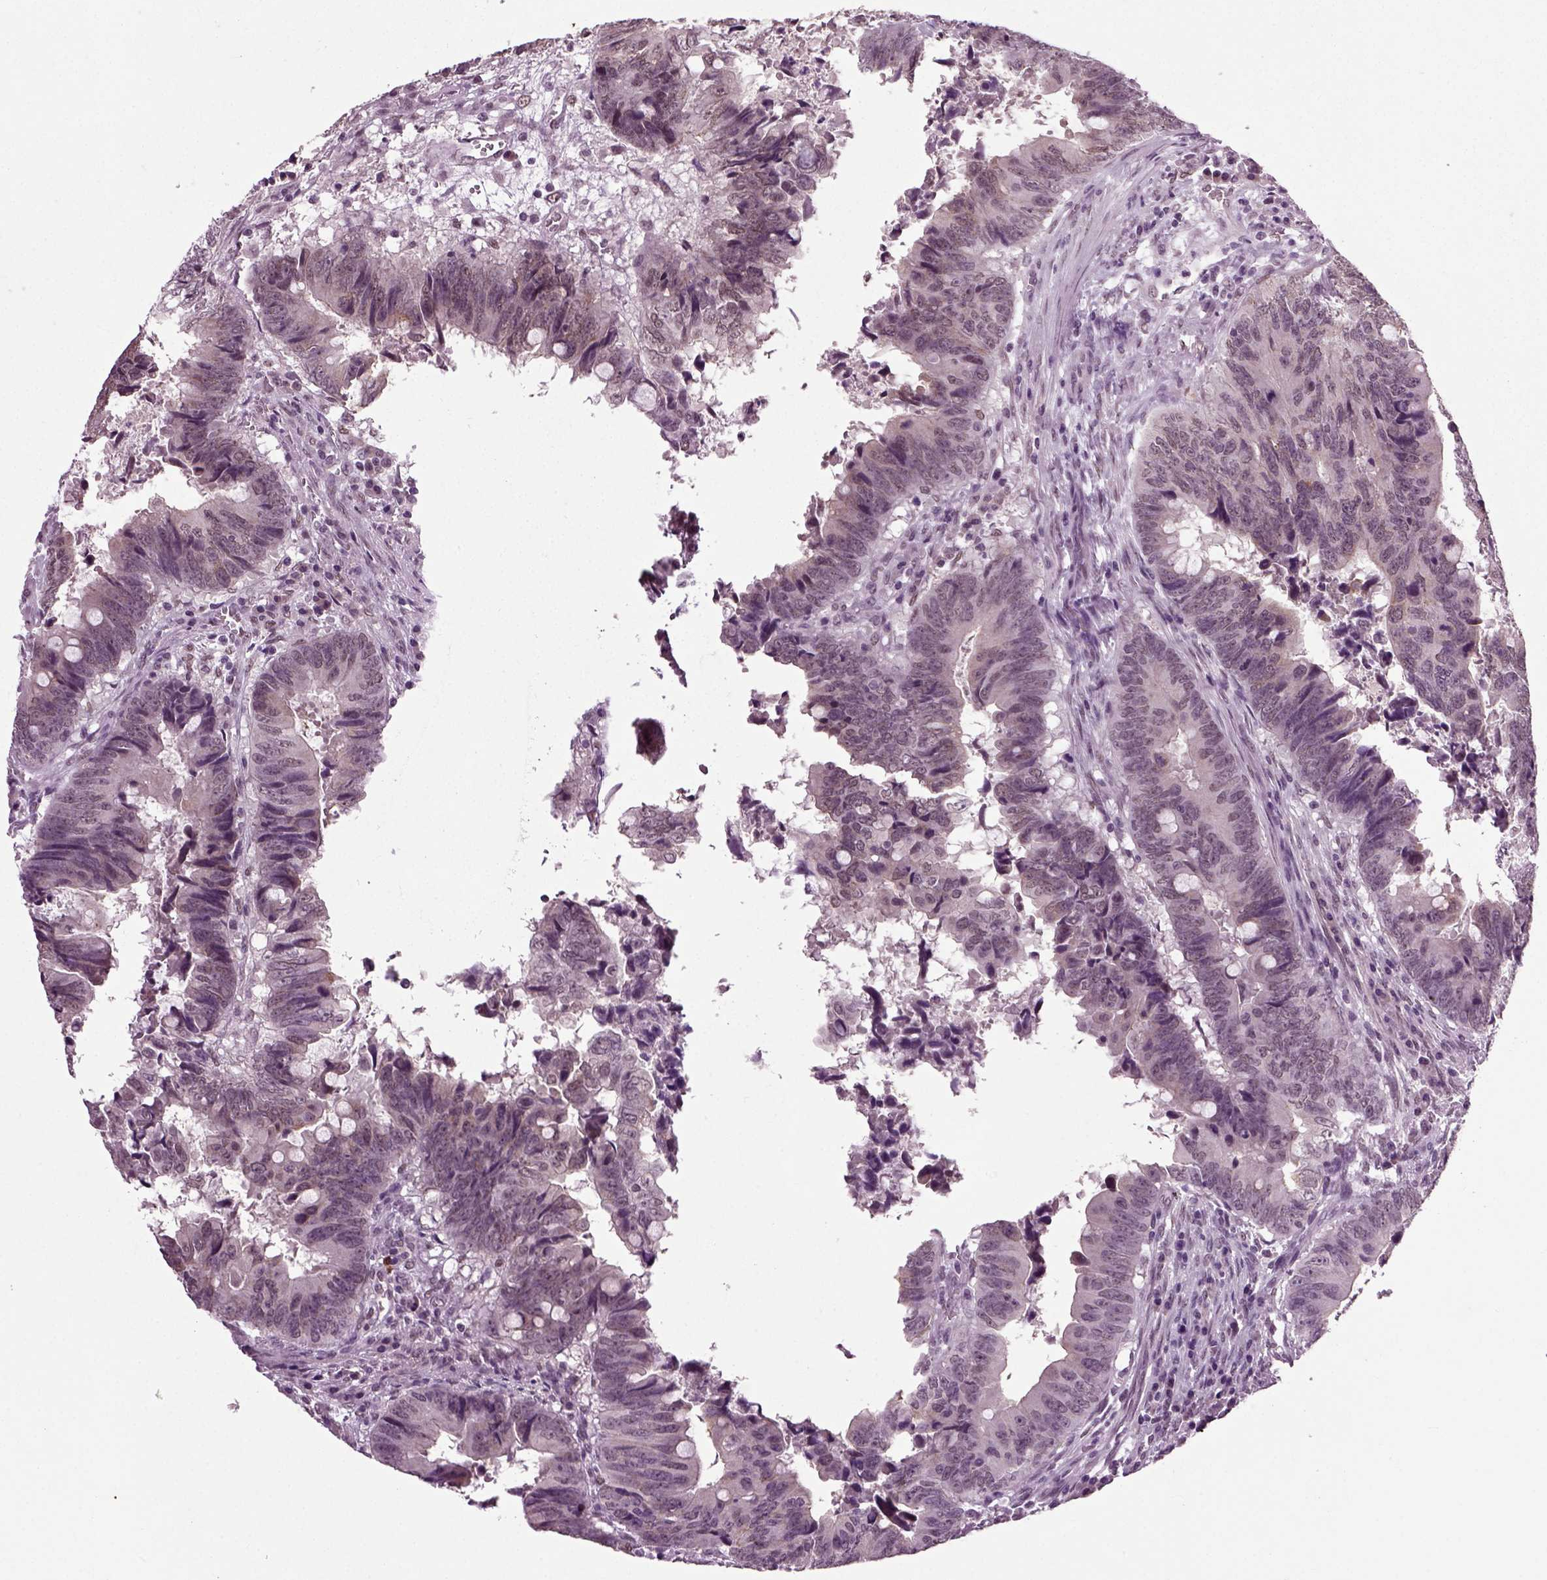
{"staining": {"intensity": "weak", "quantity": "<25%", "location": "cytoplasmic/membranous"}, "tissue": "colorectal cancer", "cell_type": "Tumor cells", "image_type": "cancer", "snomed": [{"axis": "morphology", "description": "Adenocarcinoma, NOS"}, {"axis": "topography", "description": "Colon"}], "caption": "Tumor cells show no significant protein staining in colorectal adenocarcinoma. Nuclei are stained in blue.", "gene": "RCOR3", "patient": {"sex": "female", "age": 82}}